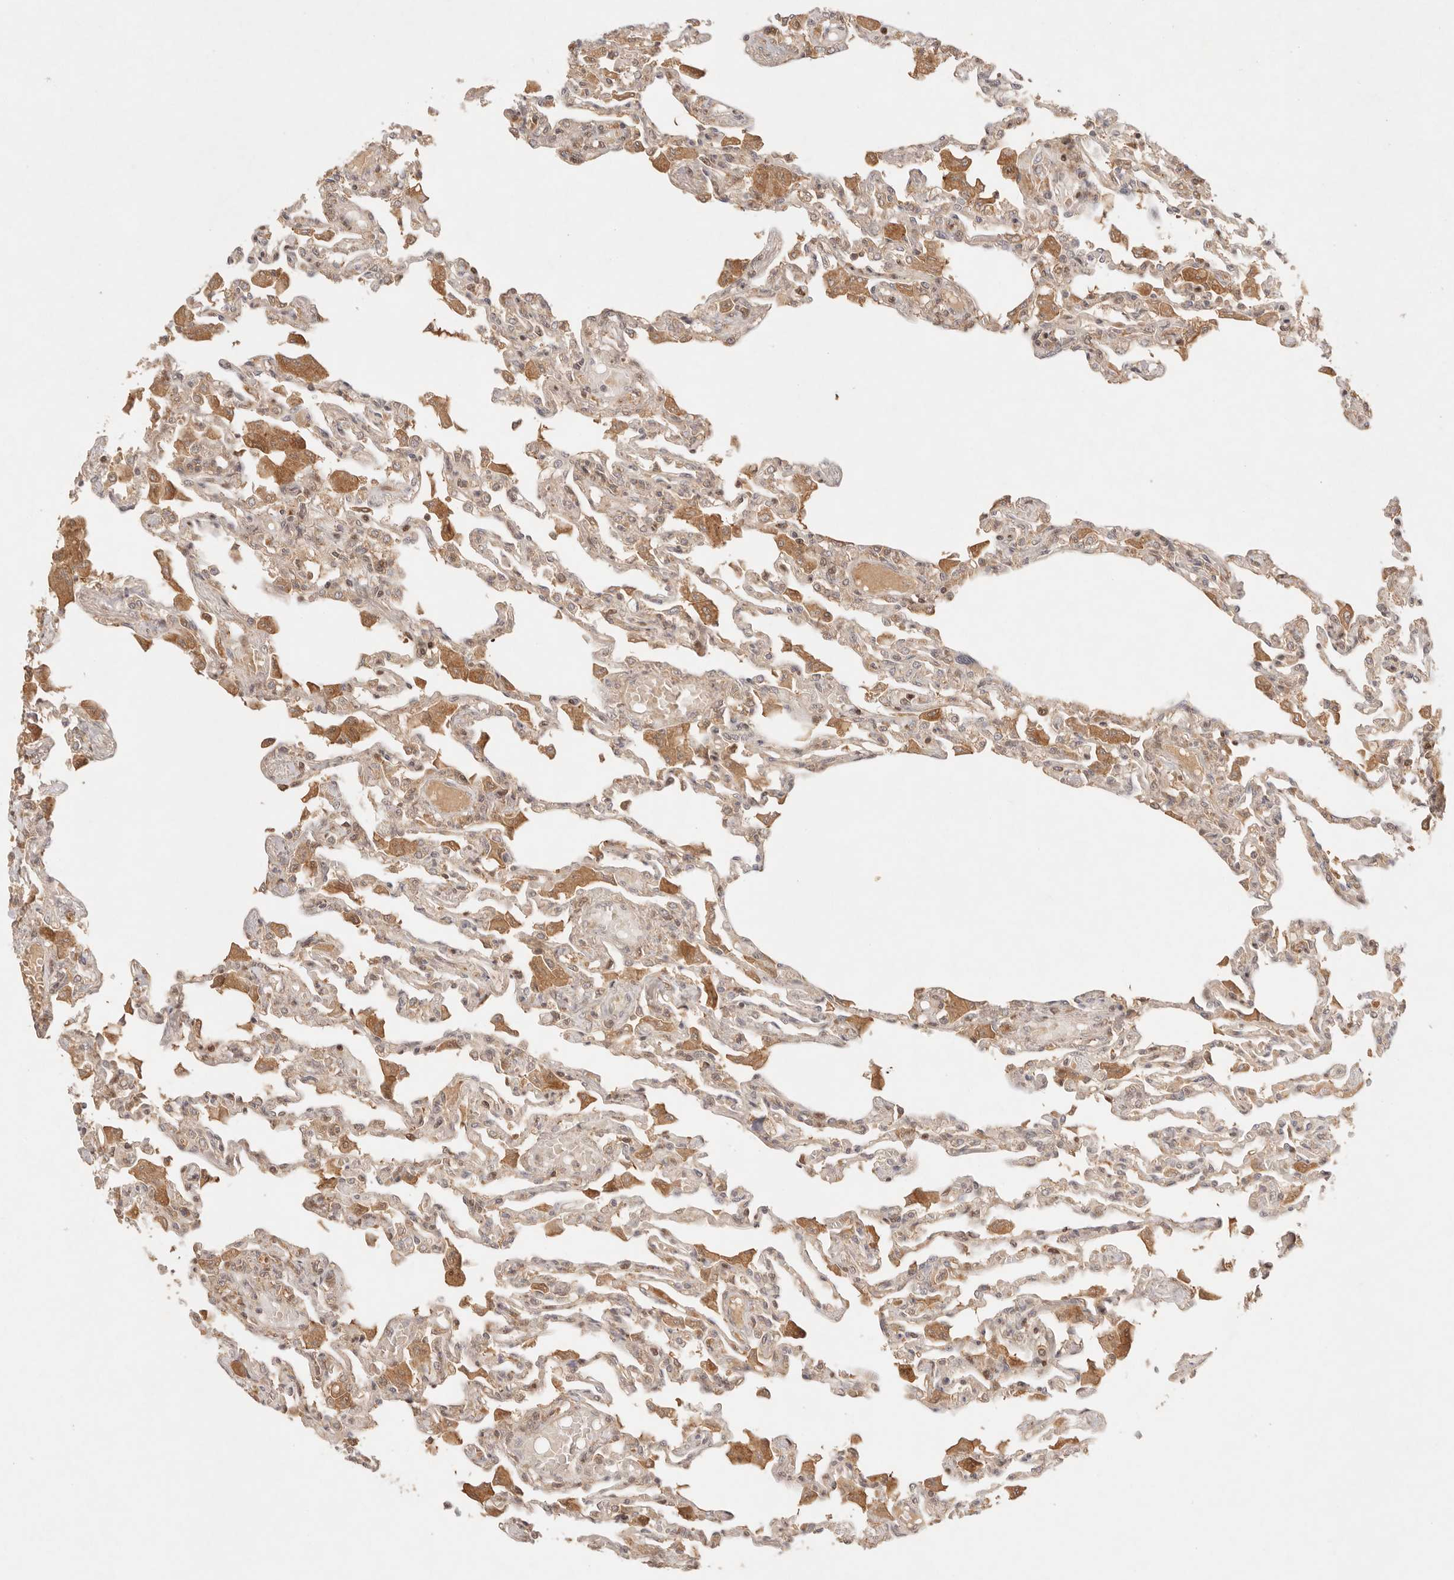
{"staining": {"intensity": "weak", "quantity": ">75%", "location": "cytoplasmic/membranous"}, "tissue": "lung", "cell_type": "Alveolar cells", "image_type": "normal", "snomed": [{"axis": "morphology", "description": "Normal tissue, NOS"}, {"axis": "topography", "description": "Bronchus"}, {"axis": "topography", "description": "Lung"}], "caption": "A low amount of weak cytoplasmic/membranous positivity is present in about >75% of alveolar cells in benign lung. The protein of interest is shown in brown color, while the nuclei are stained blue.", "gene": "PHLDA3", "patient": {"sex": "female", "age": 49}}